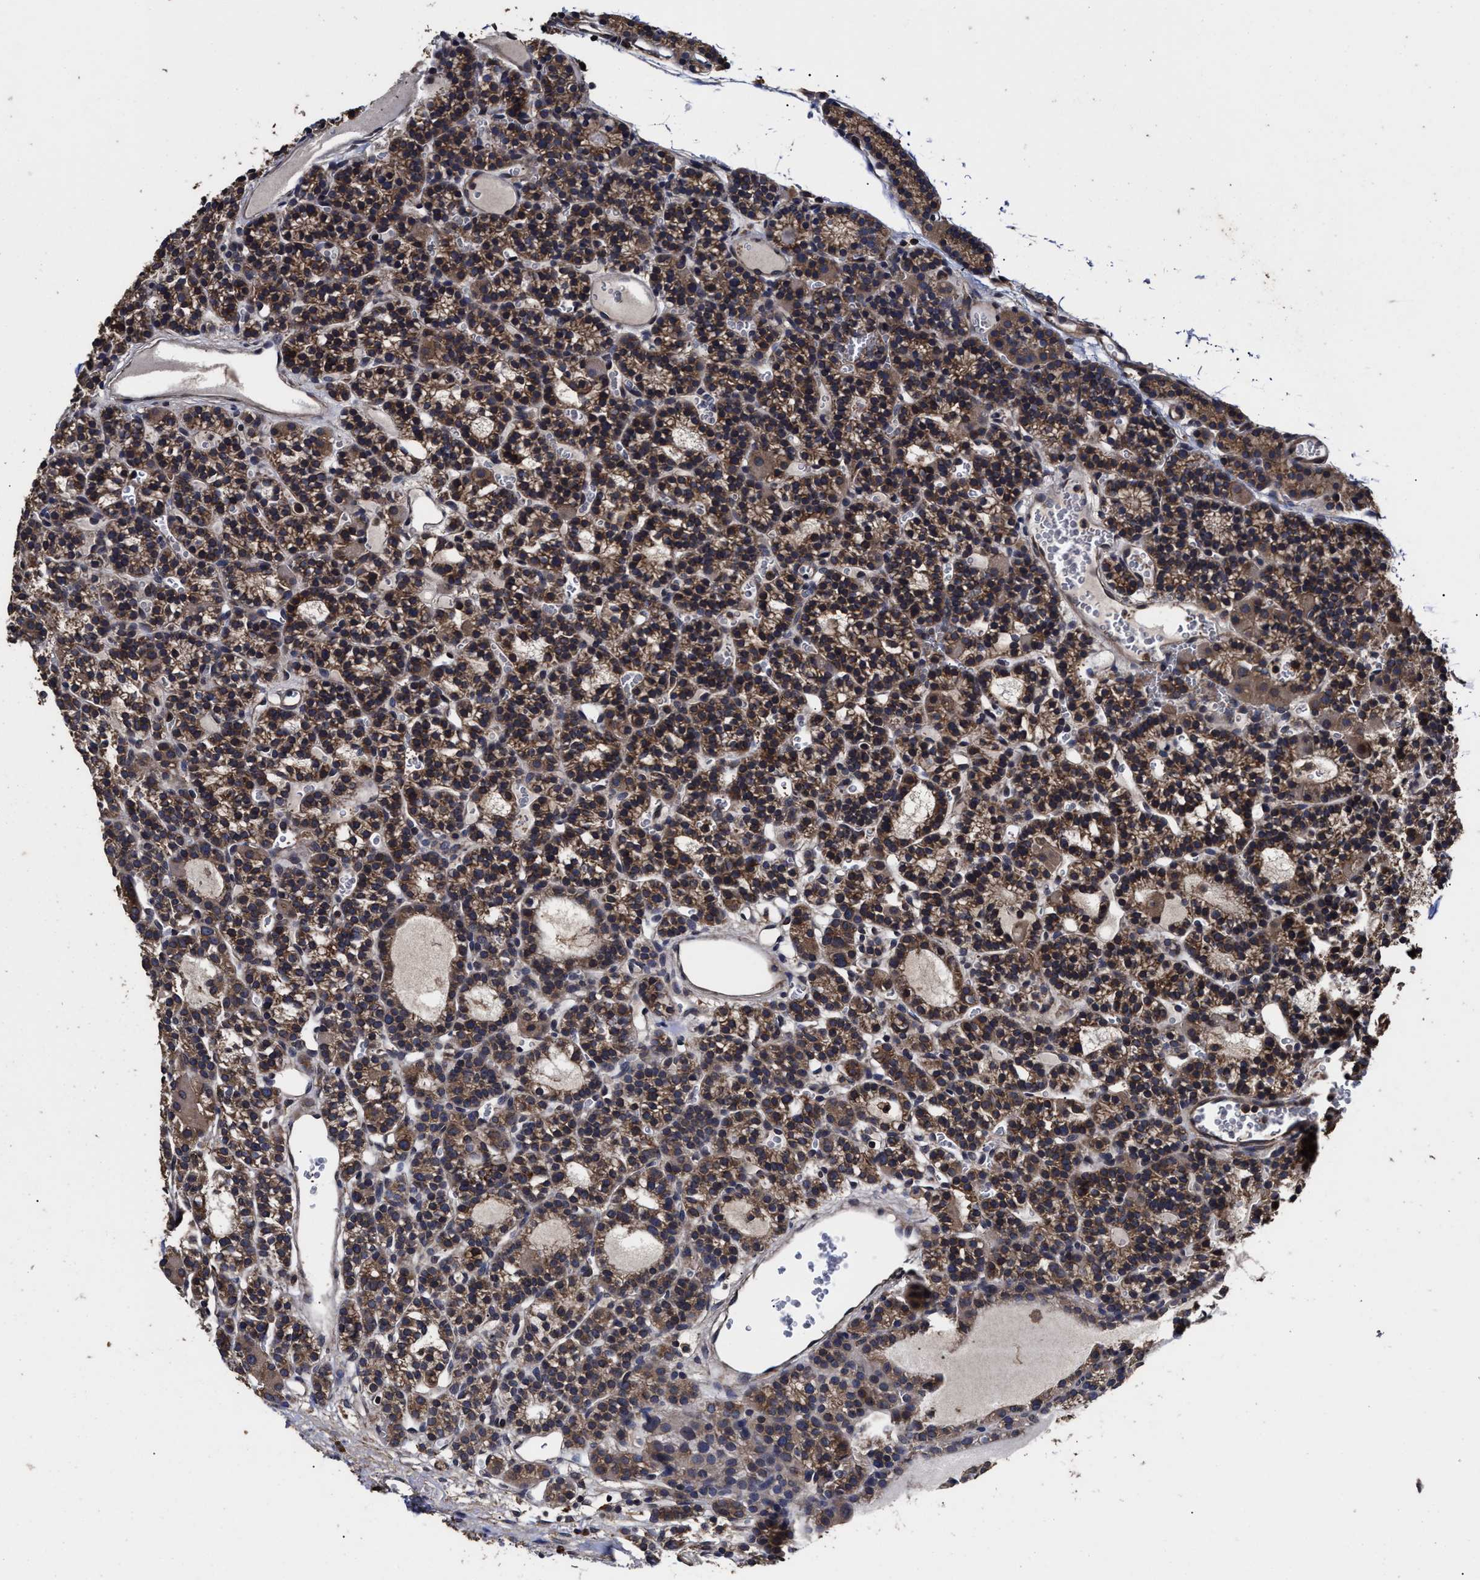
{"staining": {"intensity": "moderate", "quantity": ">75%", "location": "cytoplasmic/membranous"}, "tissue": "parathyroid gland", "cell_type": "Glandular cells", "image_type": "normal", "snomed": [{"axis": "morphology", "description": "Normal tissue, NOS"}, {"axis": "morphology", "description": "Adenoma, NOS"}, {"axis": "topography", "description": "Parathyroid gland"}], "caption": "Glandular cells exhibit moderate cytoplasmic/membranous expression in approximately >75% of cells in benign parathyroid gland.", "gene": "AVEN", "patient": {"sex": "female", "age": 58}}